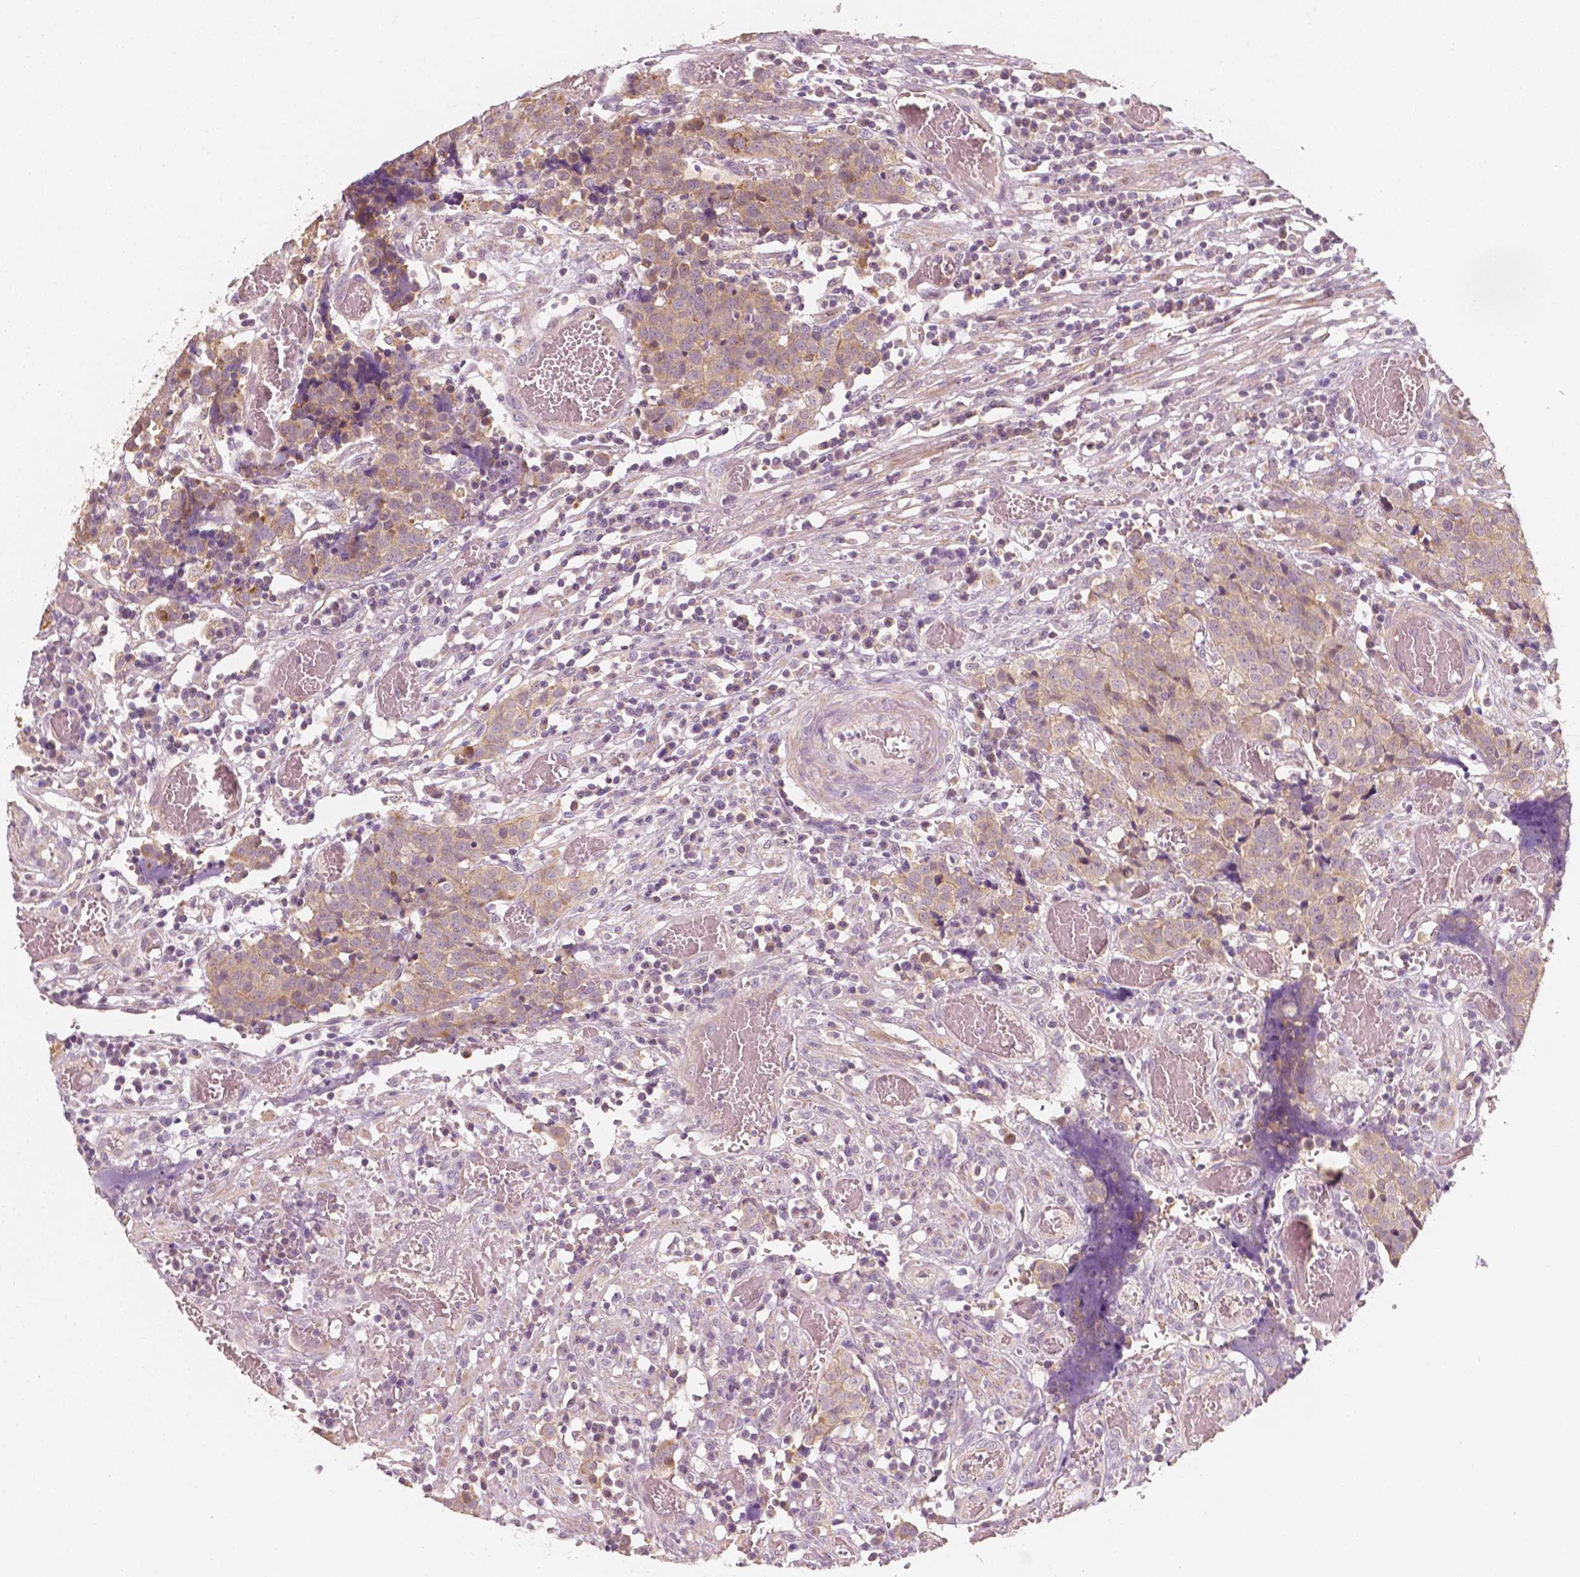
{"staining": {"intensity": "weak", "quantity": "25%-75%", "location": "cytoplasmic/membranous"}, "tissue": "prostate cancer", "cell_type": "Tumor cells", "image_type": "cancer", "snomed": [{"axis": "morphology", "description": "Adenocarcinoma, High grade"}, {"axis": "topography", "description": "Prostate and seminal vesicle, NOS"}], "caption": "The immunohistochemical stain shows weak cytoplasmic/membranous positivity in tumor cells of high-grade adenocarcinoma (prostate) tissue.", "gene": "SHPK", "patient": {"sex": "male", "age": 60}}